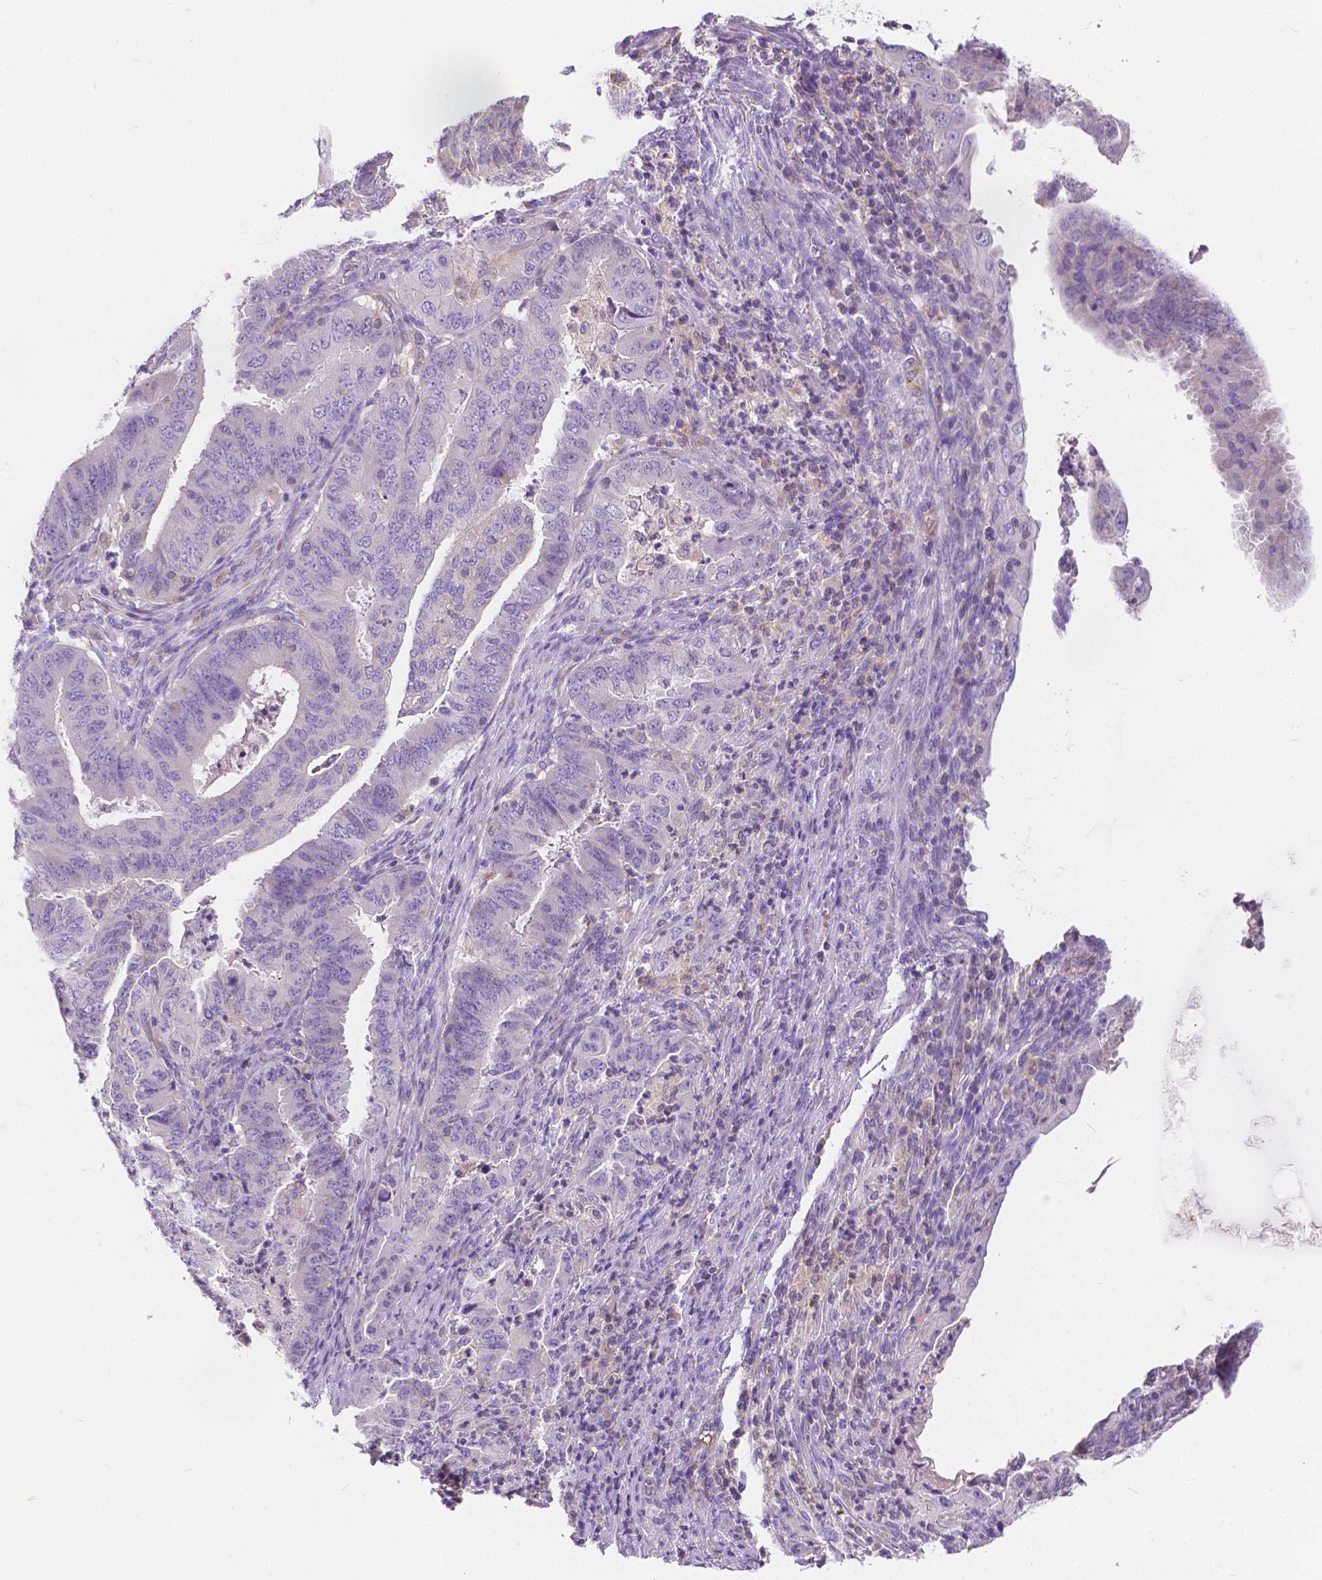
{"staining": {"intensity": "negative", "quantity": "none", "location": "none"}, "tissue": "endometrial cancer", "cell_type": "Tumor cells", "image_type": "cancer", "snomed": [{"axis": "morphology", "description": "Adenocarcinoma, NOS"}, {"axis": "topography", "description": "Endometrium"}], "caption": "The photomicrograph exhibits no significant staining in tumor cells of endometrial cancer.", "gene": "RAB20", "patient": {"sex": "female", "age": 51}}